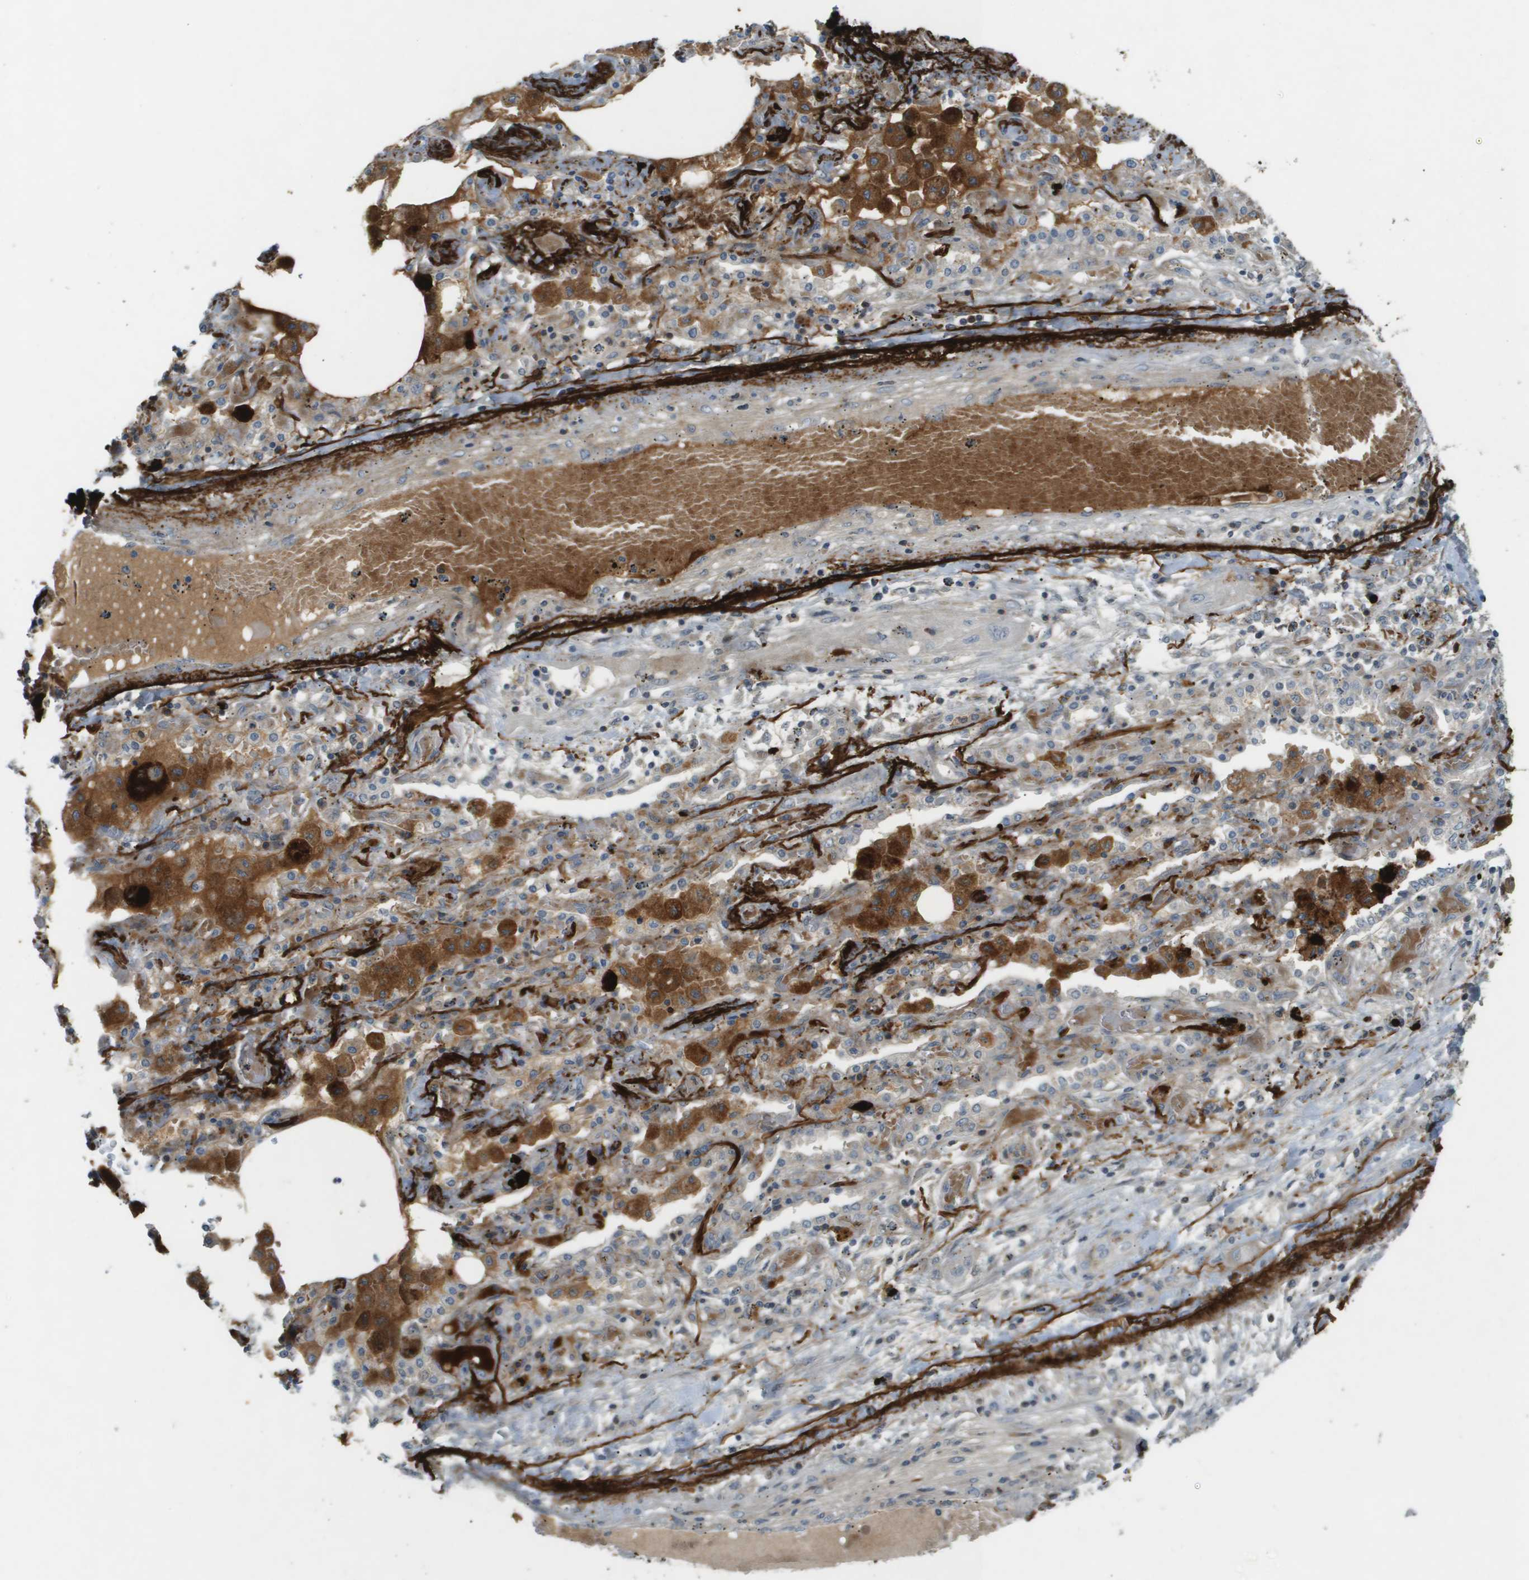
{"staining": {"intensity": "weak", "quantity": "<25%", "location": "cytoplasmic/membranous"}, "tissue": "lung cancer", "cell_type": "Tumor cells", "image_type": "cancer", "snomed": [{"axis": "morphology", "description": "Squamous cell carcinoma, NOS"}, {"axis": "topography", "description": "Lung"}], "caption": "This is a image of immunohistochemistry staining of lung squamous cell carcinoma, which shows no staining in tumor cells.", "gene": "VTN", "patient": {"sex": "female", "age": 47}}